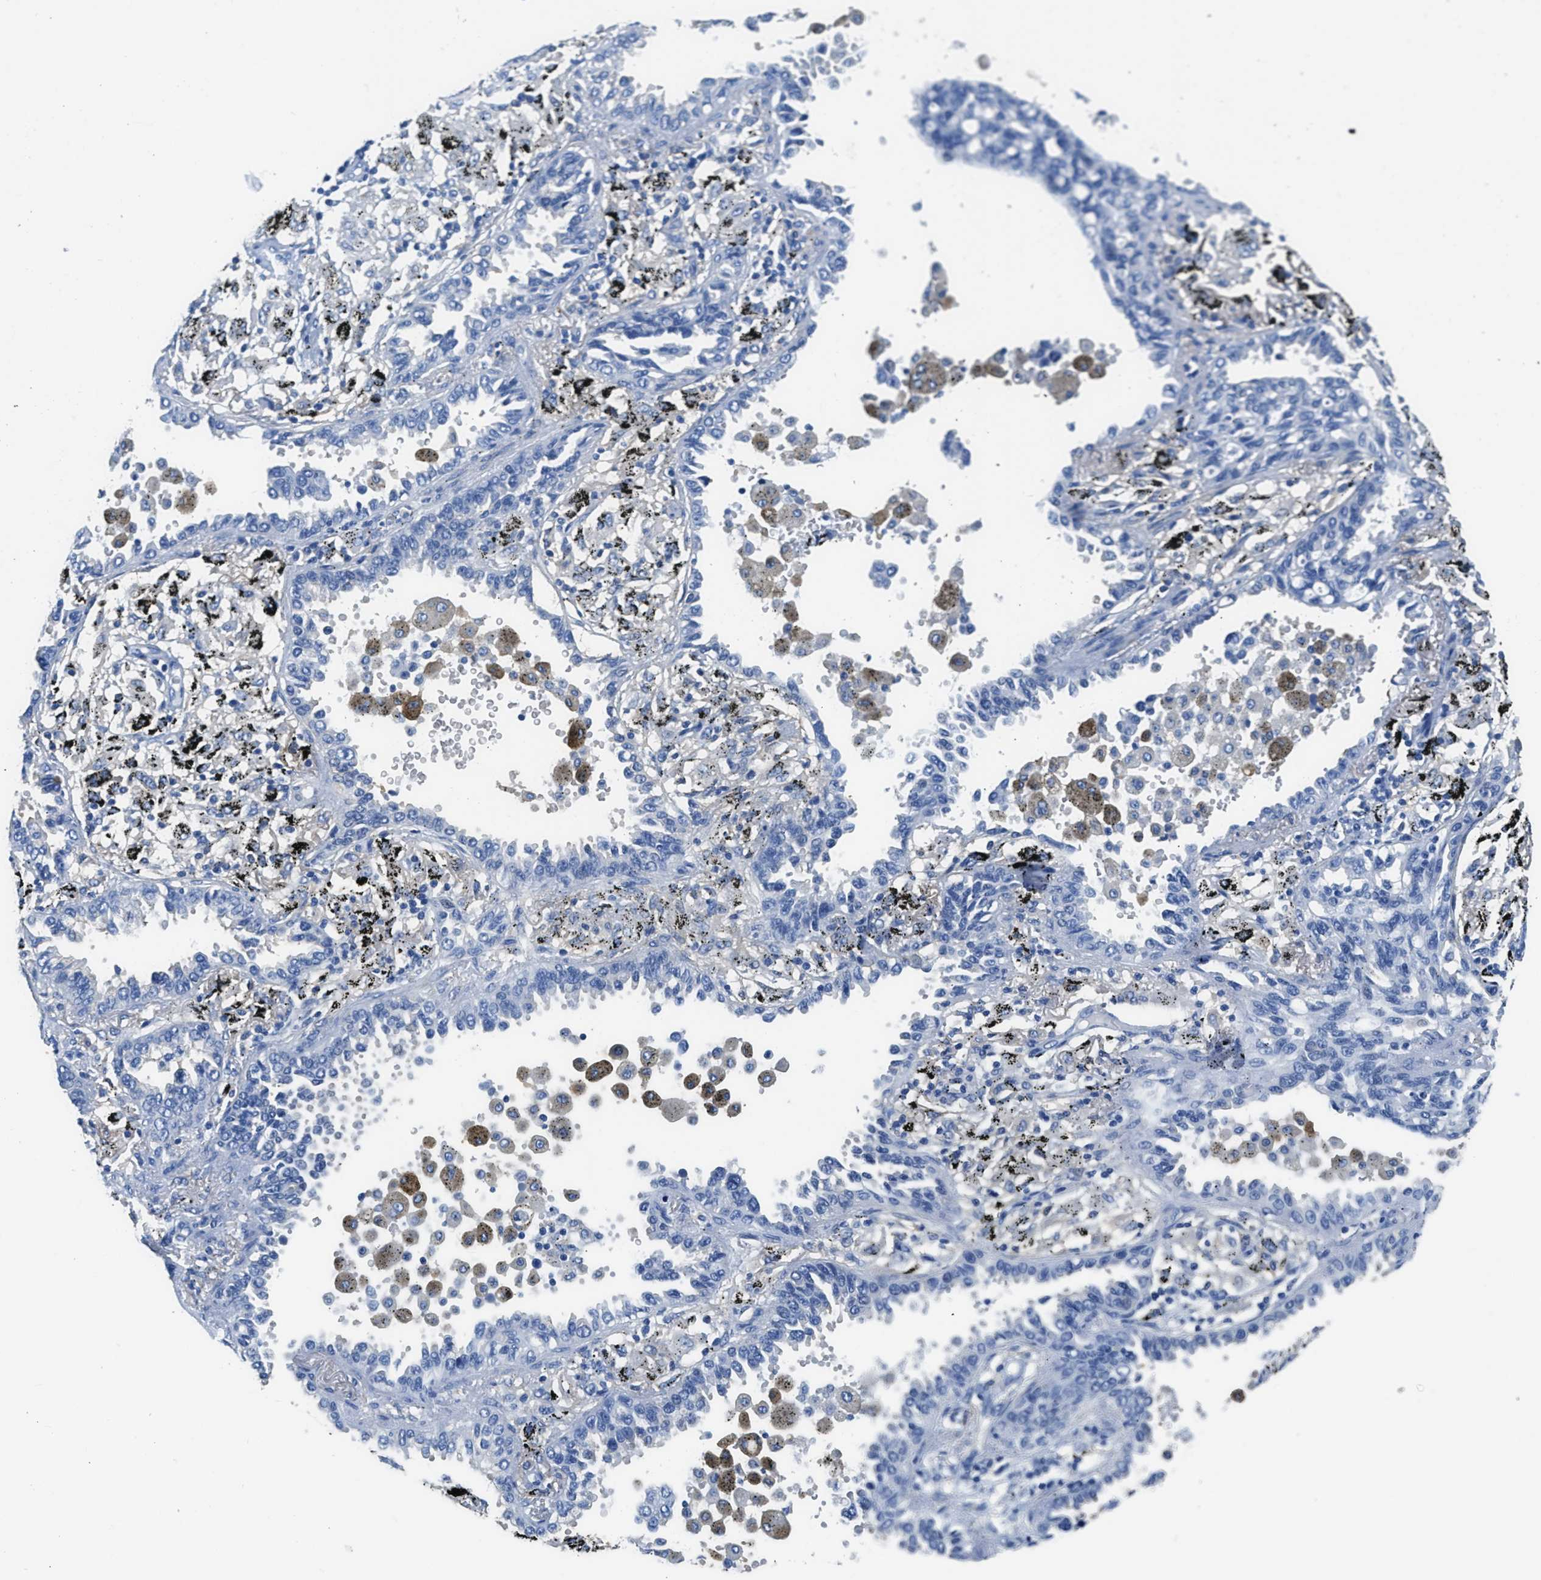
{"staining": {"intensity": "negative", "quantity": "none", "location": "none"}, "tissue": "lung cancer", "cell_type": "Tumor cells", "image_type": "cancer", "snomed": [{"axis": "morphology", "description": "Normal tissue, NOS"}, {"axis": "morphology", "description": "Adenocarcinoma, NOS"}, {"axis": "topography", "description": "Lung"}], "caption": "Human lung cancer (adenocarcinoma) stained for a protein using IHC demonstrates no expression in tumor cells.", "gene": "ZDHHC13", "patient": {"sex": "male", "age": 59}}